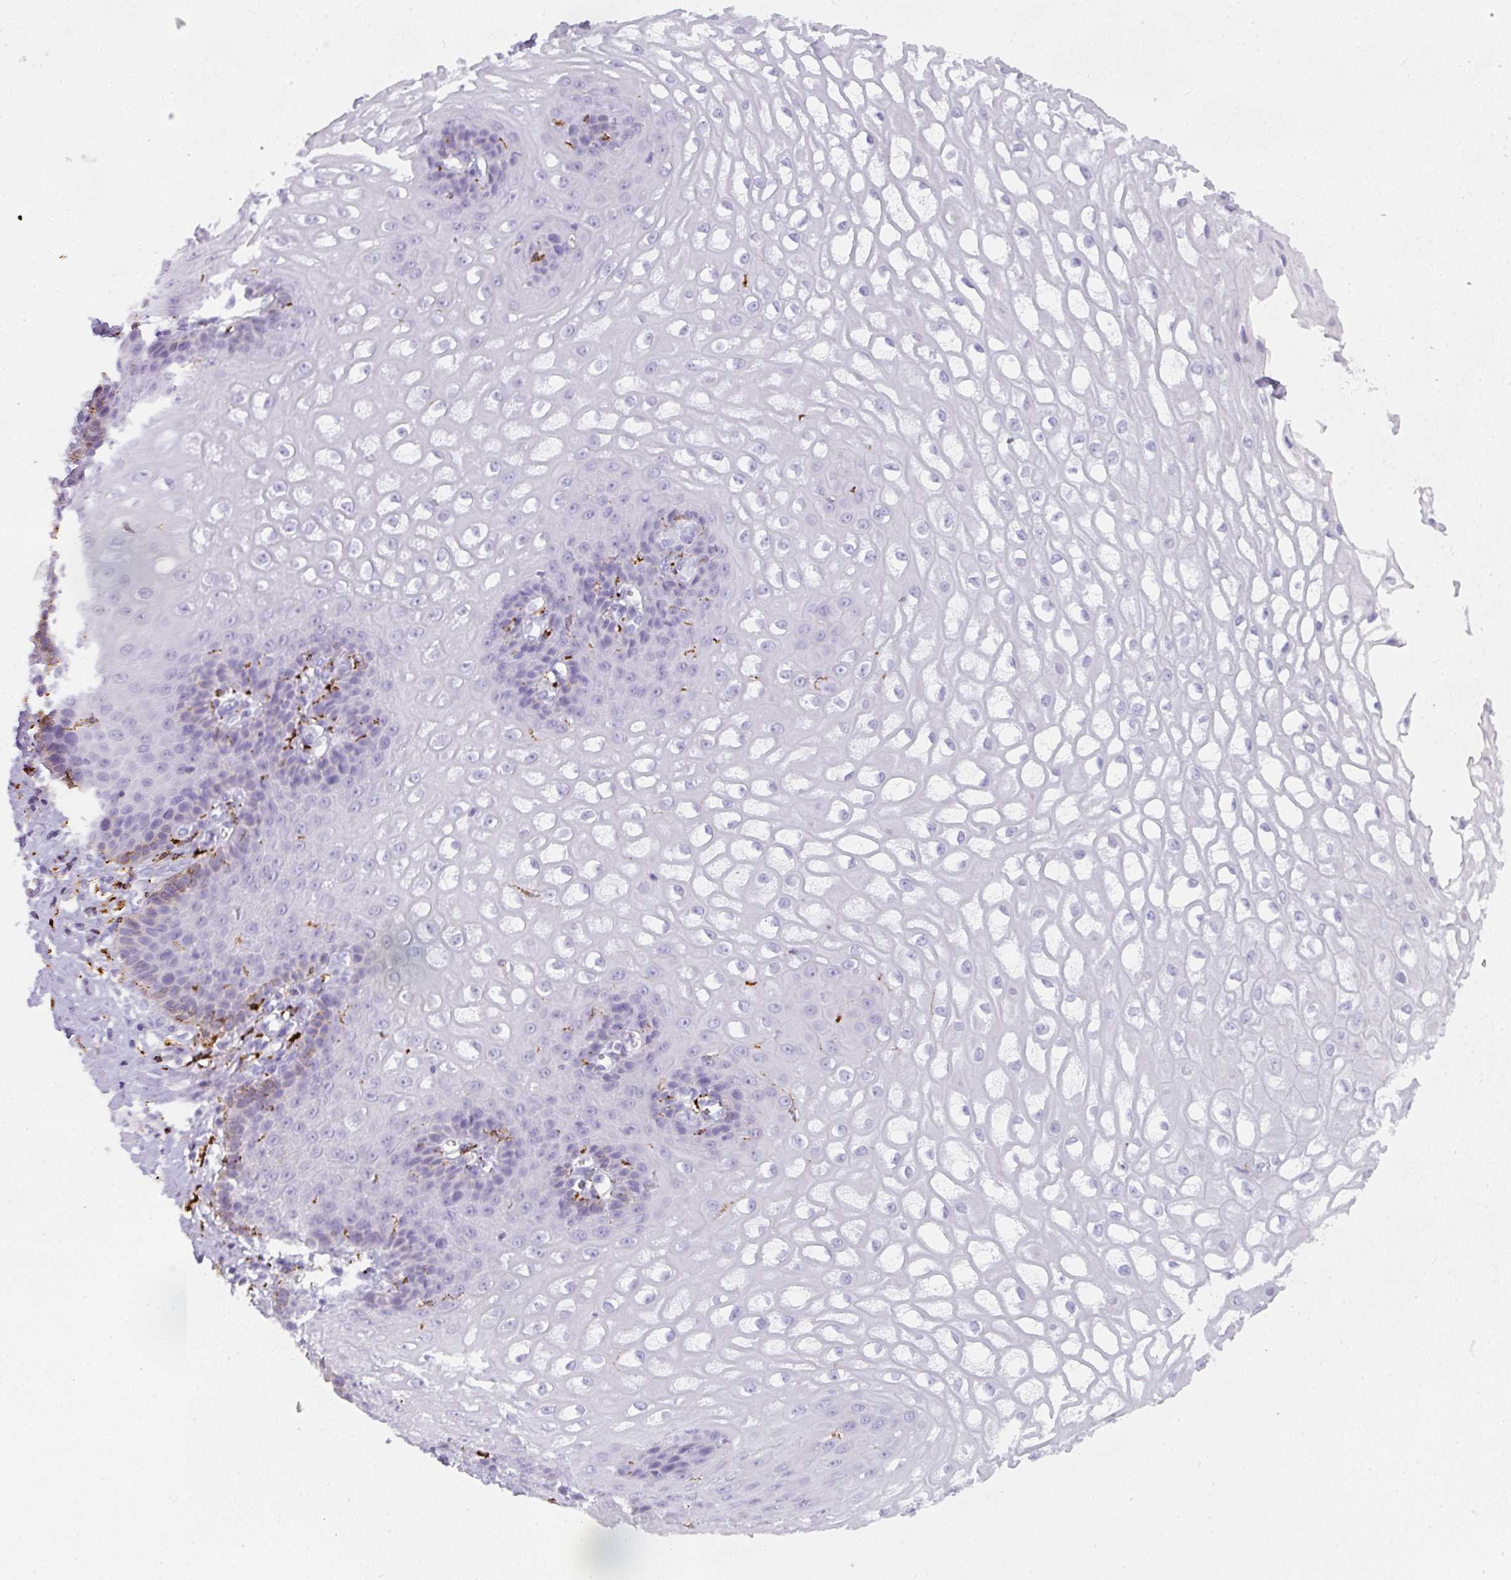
{"staining": {"intensity": "weak", "quantity": "<25%", "location": "cytoplasmic/membranous"}, "tissue": "esophagus", "cell_type": "Squamous epithelial cells", "image_type": "normal", "snomed": [{"axis": "morphology", "description": "Normal tissue, NOS"}, {"axis": "topography", "description": "Esophagus"}], "caption": "DAB (3,3'-diaminobenzidine) immunohistochemical staining of normal human esophagus demonstrates no significant expression in squamous epithelial cells.", "gene": "MMACHC", "patient": {"sex": "male", "age": 67}}